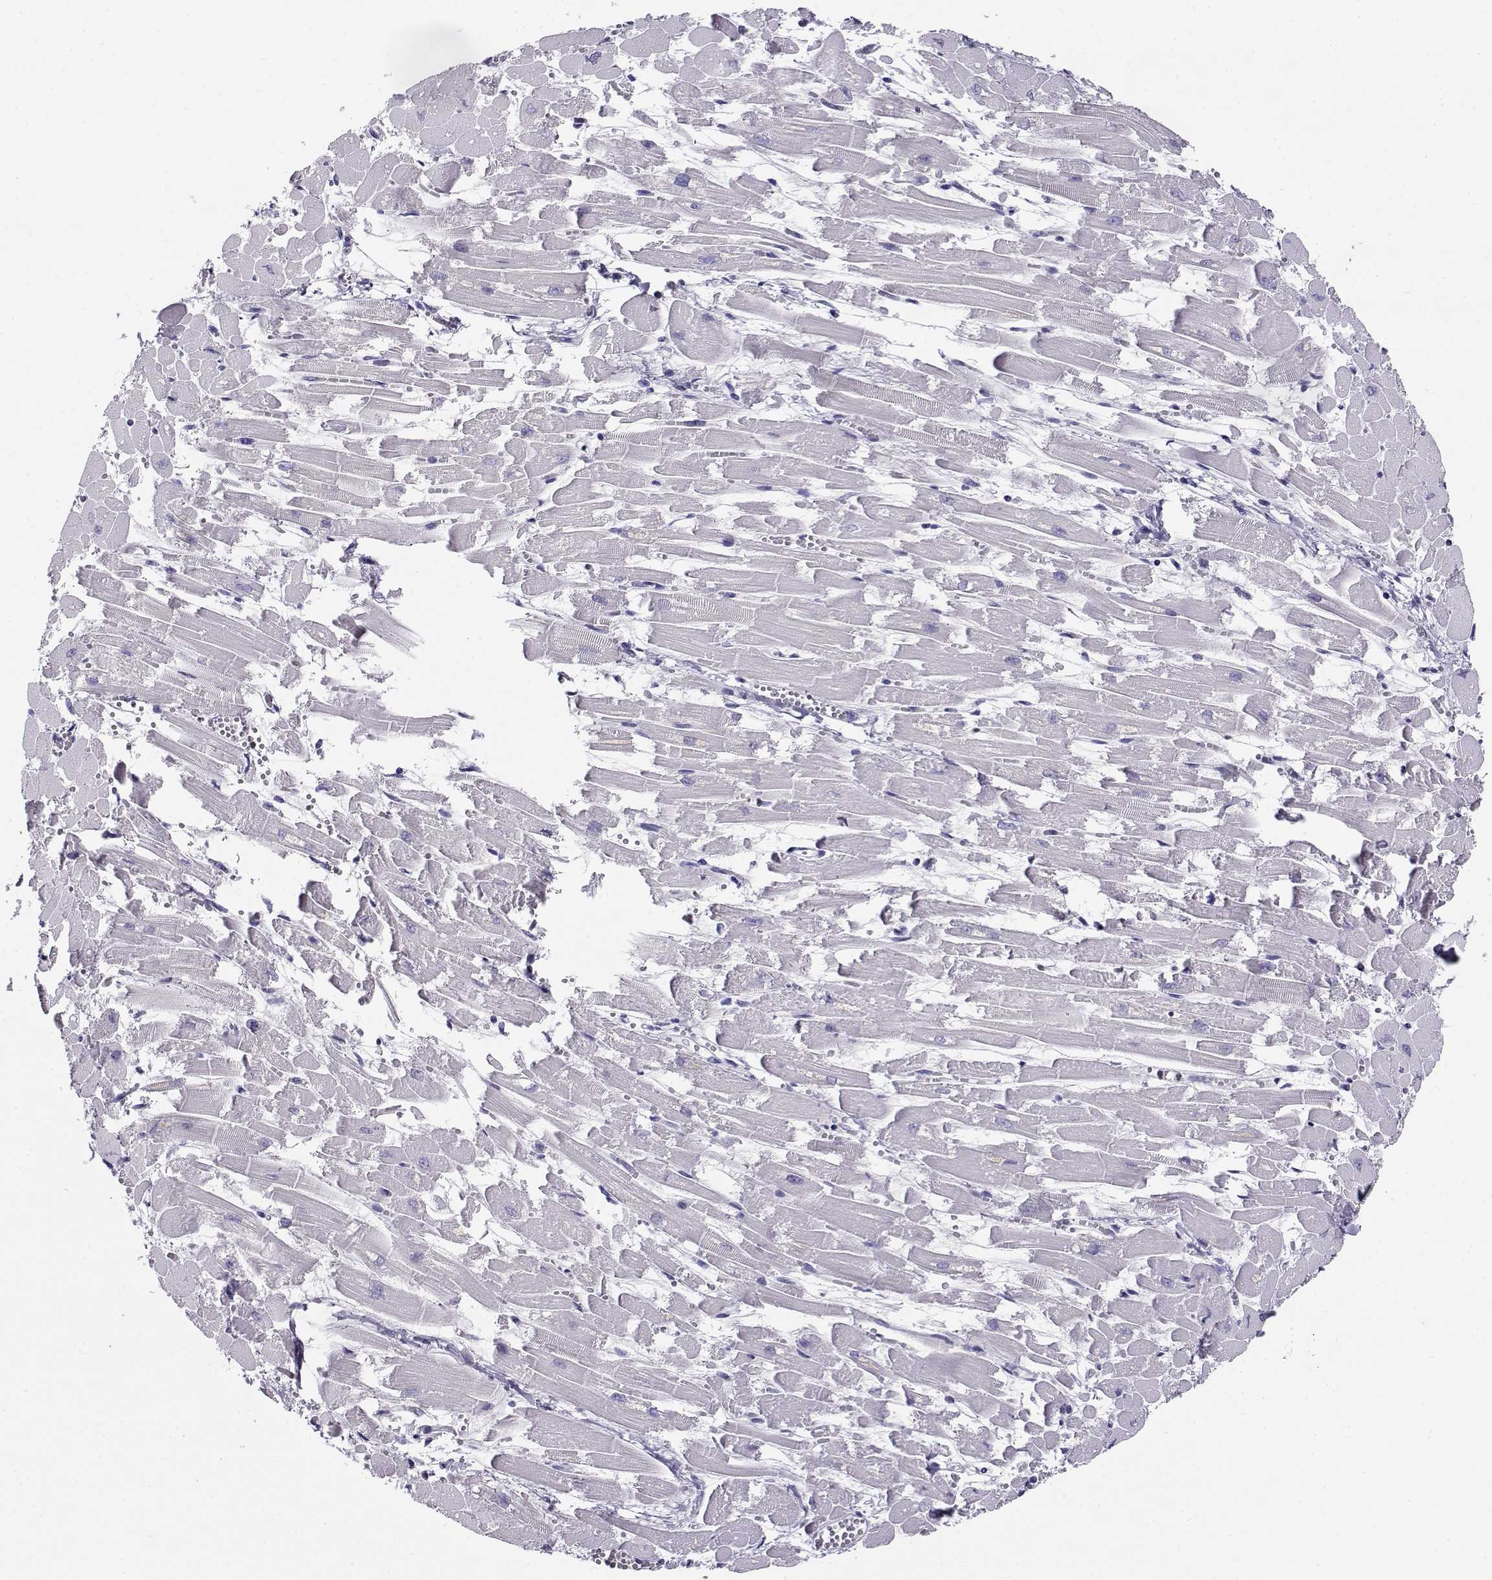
{"staining": {"intensity": "negative", "quantity": "none", "location": "none"}, "tissue": "heart muscle", "cell_type": "Cardiomyocytes", "image_type": "normal", "snomed": [{"axis": "morphology", "description": "Normal tissue, NOS"}, {"axis": "topography", "description": "Heart"}], "caption": "The immunohistochemistry (IHC) image has no significant expression in cardiomyocytes of heart muscle.", "gene": "CABS1", "patient": {"sex": "female", "age": 52}}